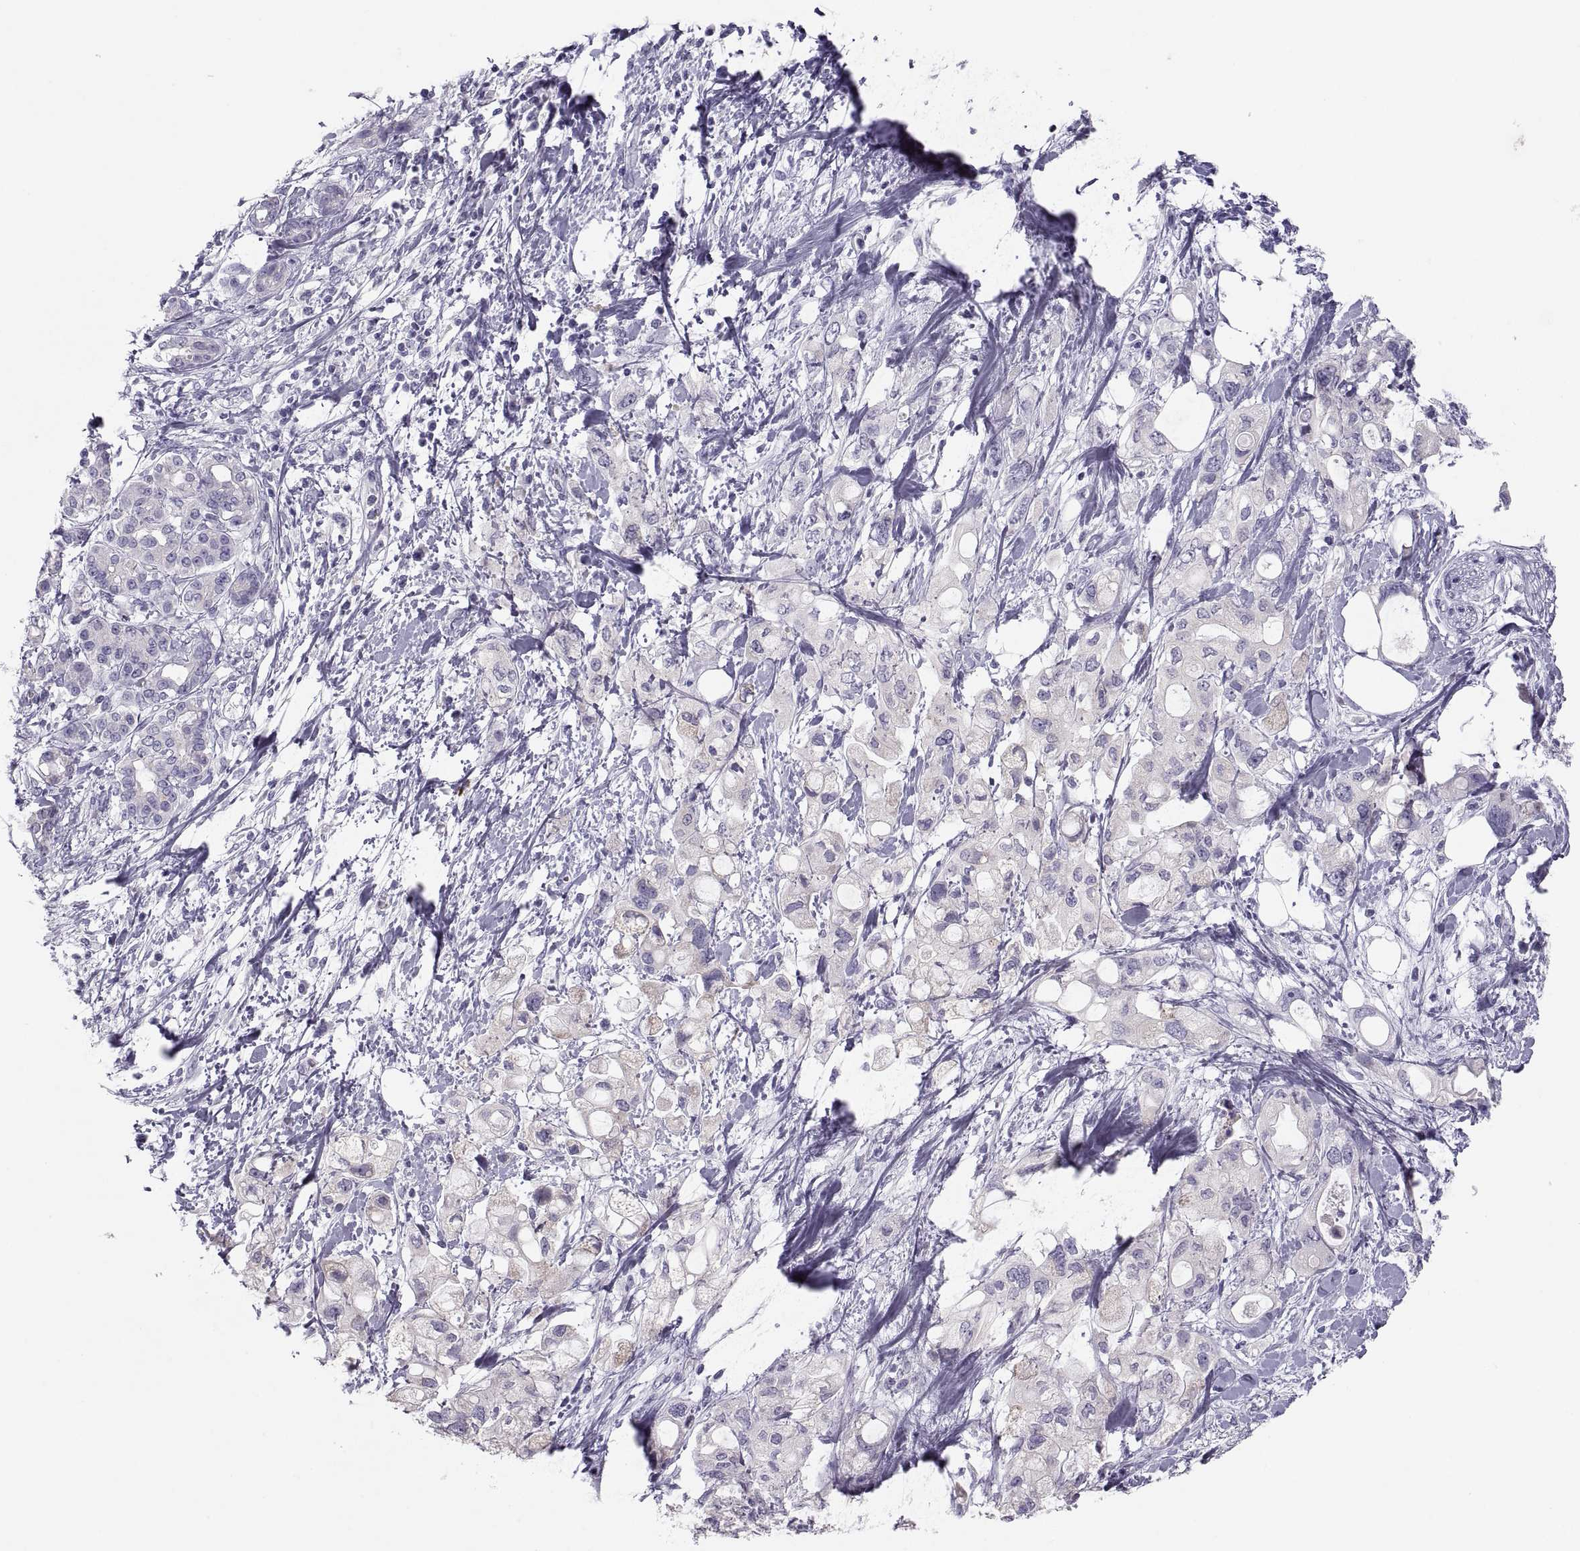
{"staining": {"intensity": "negative", "quantity": "none", "location": "none"}, "tissue": "pancreatic cancer", "cell_type": "Tumor cells", "image_type": "cancer", "snomed": [{"axis": "morphology", "description": "Adenocarcinoma, NOS"}, {"axis": "topography", "description": "Pancreas"}], "caption": "This image is of adenocarcinoma (pancreatic) stained with immunohistochemistry (IHC) to label a protein in brown with the nuclei are counter-stained blue. There is no expression in tumor cells.", "gene": "MAGEB2", "patient": {"sex": "female", "age": 56}}